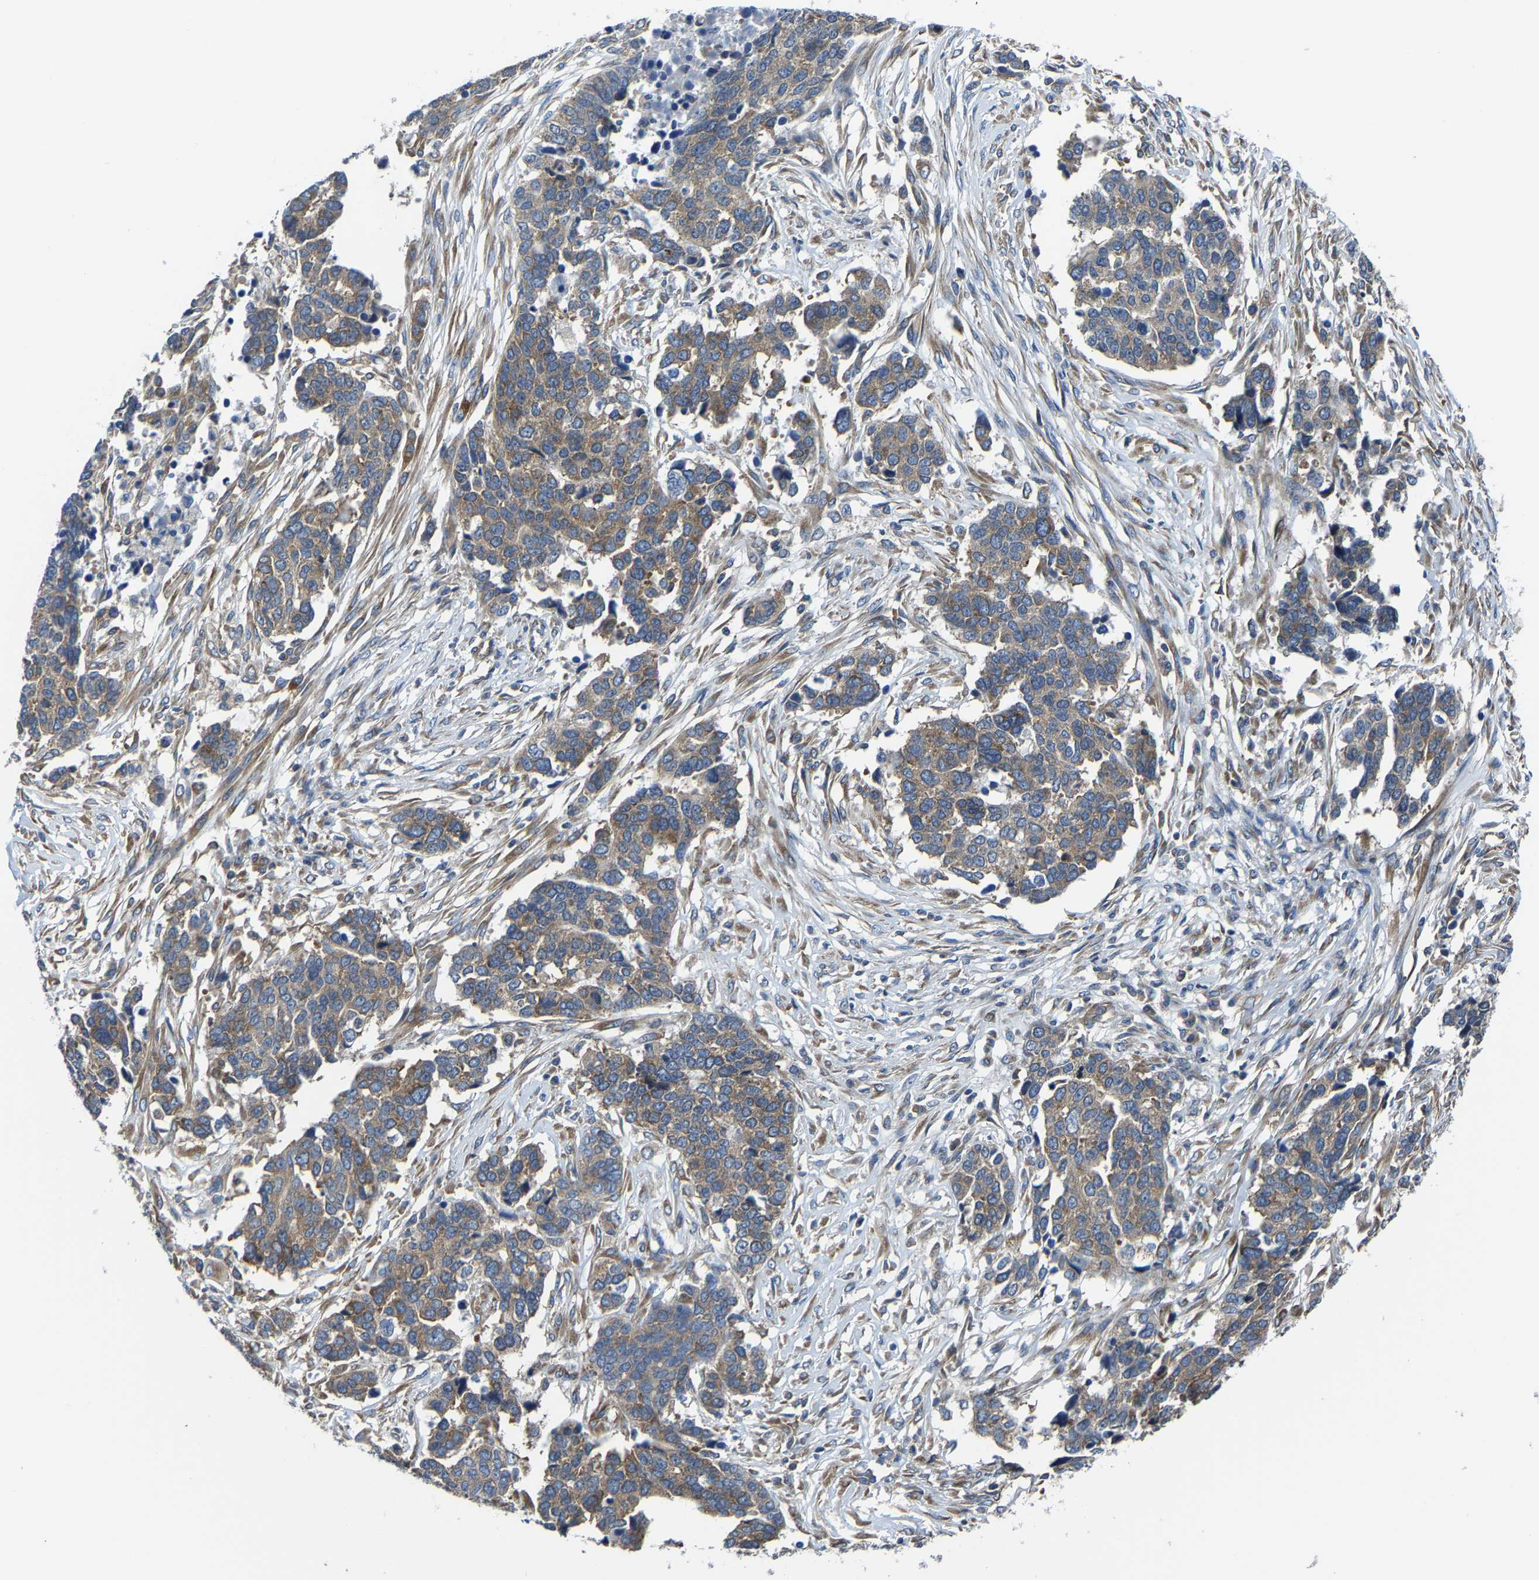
{"staining": {"intensity": "moderate", "quantity": ">75%", "location": "cytoplasmic/membranous"}, "tissue": "ovarian cancer", "cell_type": "Tumor cells", "image_type": "cancer", "snomed": [{"axis": "morphology", "description": "Cystadenocarcinoma, serous, NOS"}, {"axis": "topography", "description": "Ovary"}], "caption": "Approximately >75% of tumor cells in human ovarian serous cystadenocarcinoma show moderate cytoplasmic/membranous protein positivity as visualized by brown immunohistochemical staining.", "gene": "G3BP2", "patient": {"sex": "female", "age": 44}}